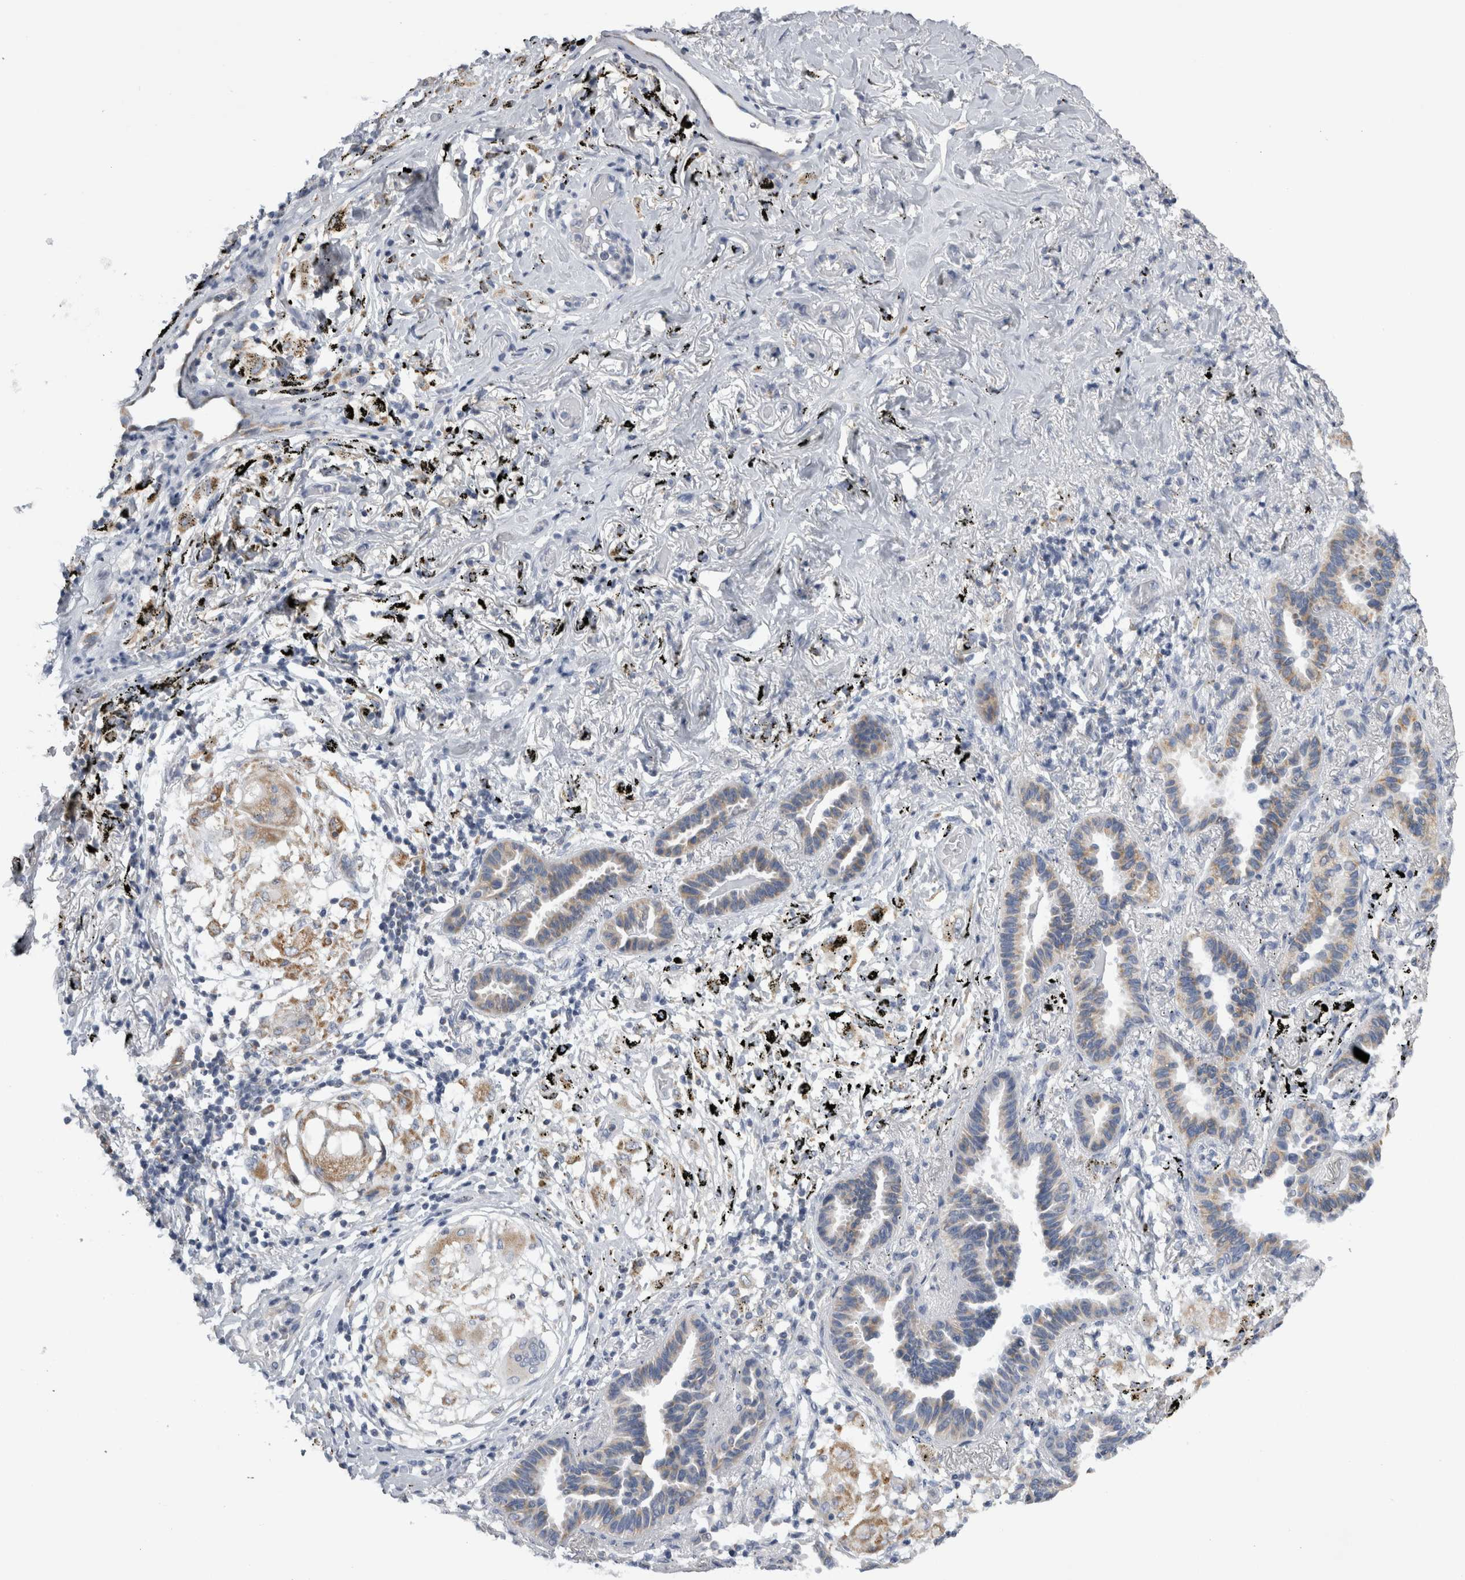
{"staining": {"intensity": "weak", "quantity": "25%-75%", "location": "cytoplasmic/membranous"}, "tissue": "lung cancer", "cell_type": "Tumor cells", "image_type": "cancer", "snomed": [{"axis": "morphology", "description": "Adenocarcinoma, NOS"}, {"axis": "topography", "description": "Lung"}], "caption": "Immunohistochemical staining of adenocarcinoma (lung) displays low levels of weak cytoplasmic/membranous protein expression in about 25%-75% of tumor cells. Using DAB (3,3'-diaminobenzidine) (brown) and hematoxylin (blue) stains, captured at high magnification using brightfield microscopy.", "gene": "DHRS4", "patient": {"sex": "male", "age": 59}}